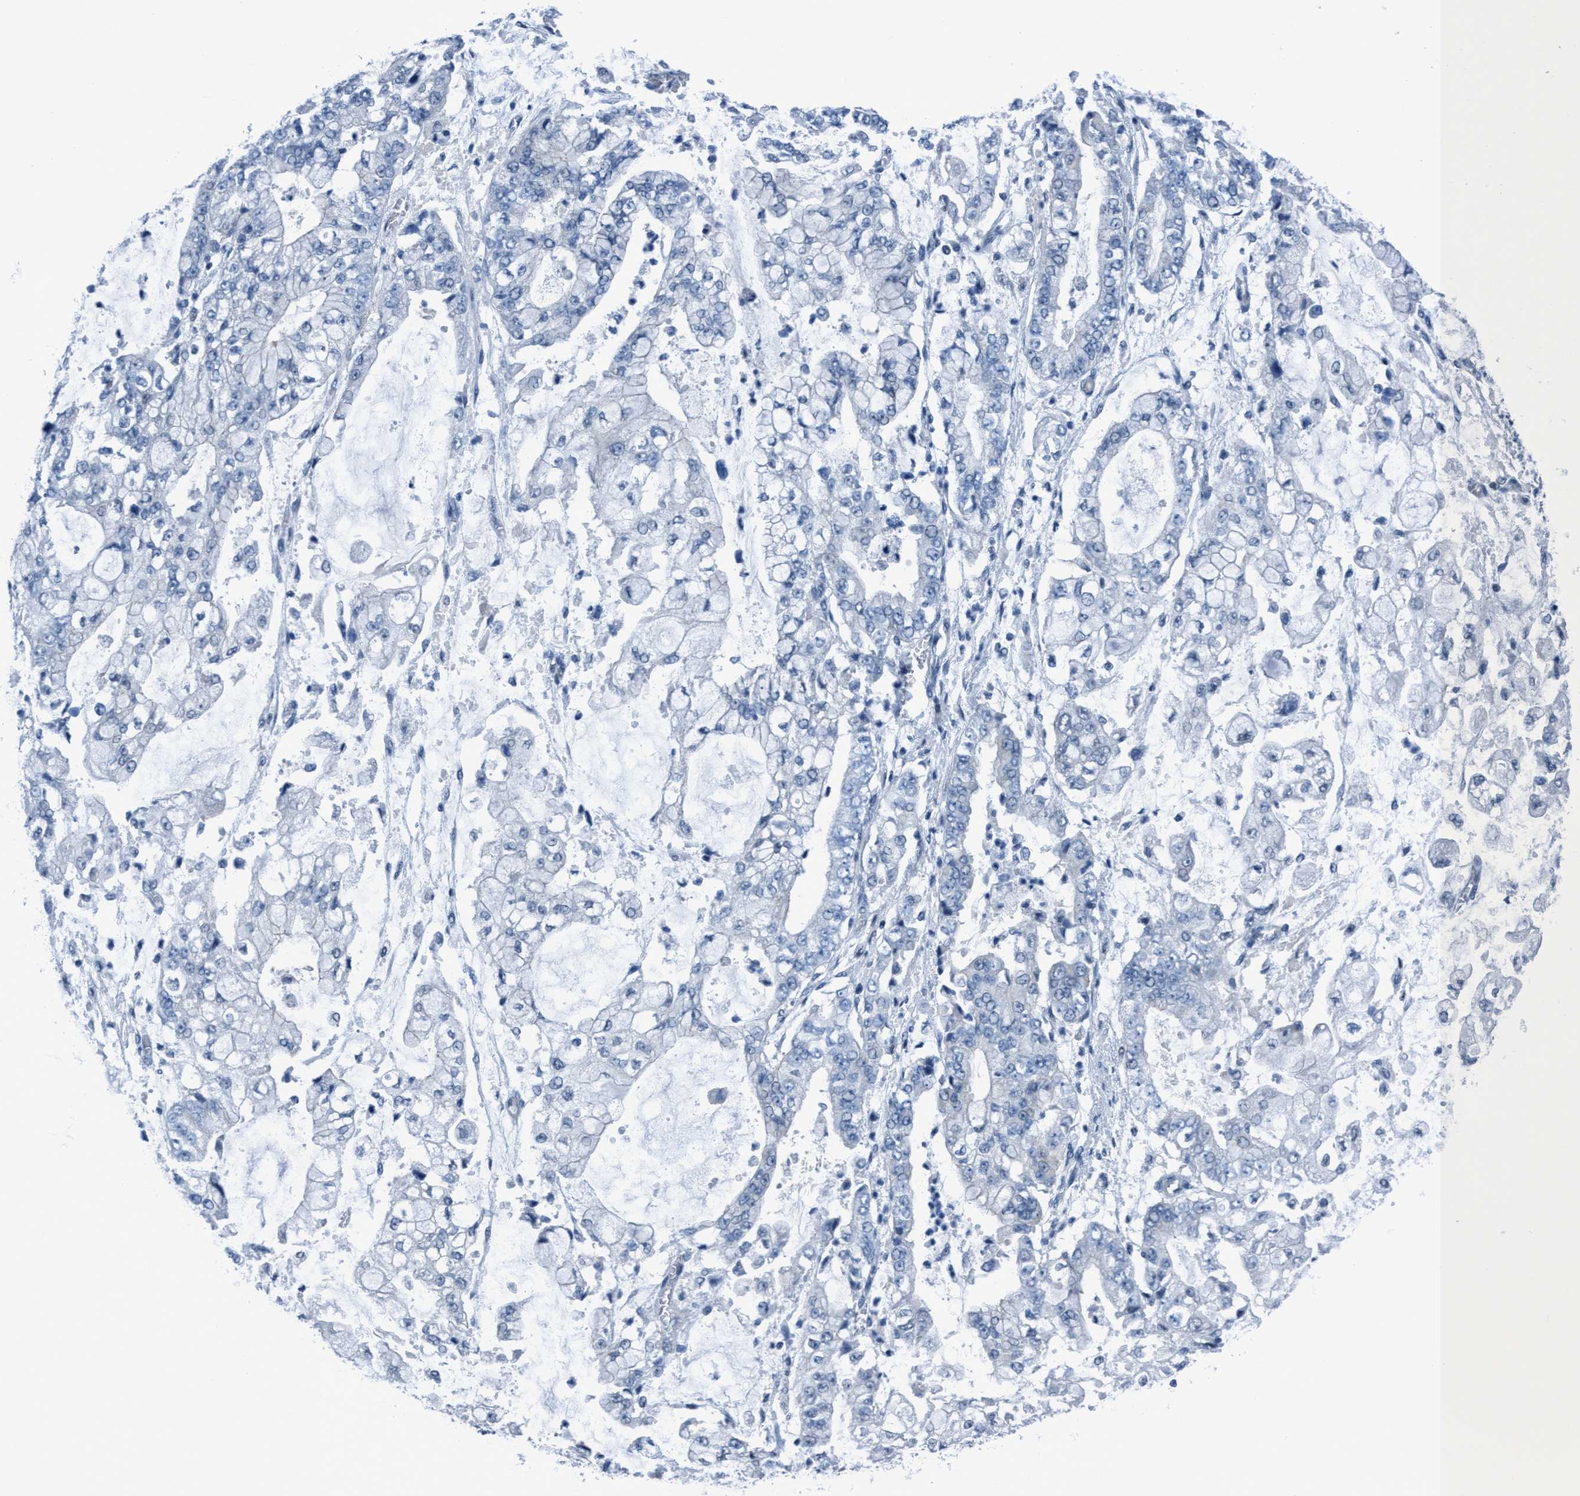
{"staining": {"intensity": "negative", "quantity": "none", "location": "none"}, "tissue": "stomach cancer", "cell_type": "Tumor cells", "image_type": "cancer", "snomed": [{"axis": "morphology", "description": "Adenocarcinoma, NOS"}, {"axis": "topography", "description": "Stomach"}], "caption": "DAB (3,3'-diaminobenzidine) immunohistochemical staining of human stomach adenocarcinoma reveals no significant expression in tumor cells. Nuclei are stained in blue.", "gene": "DNAI1", "patient": {"sex": "male", "age": 76}}